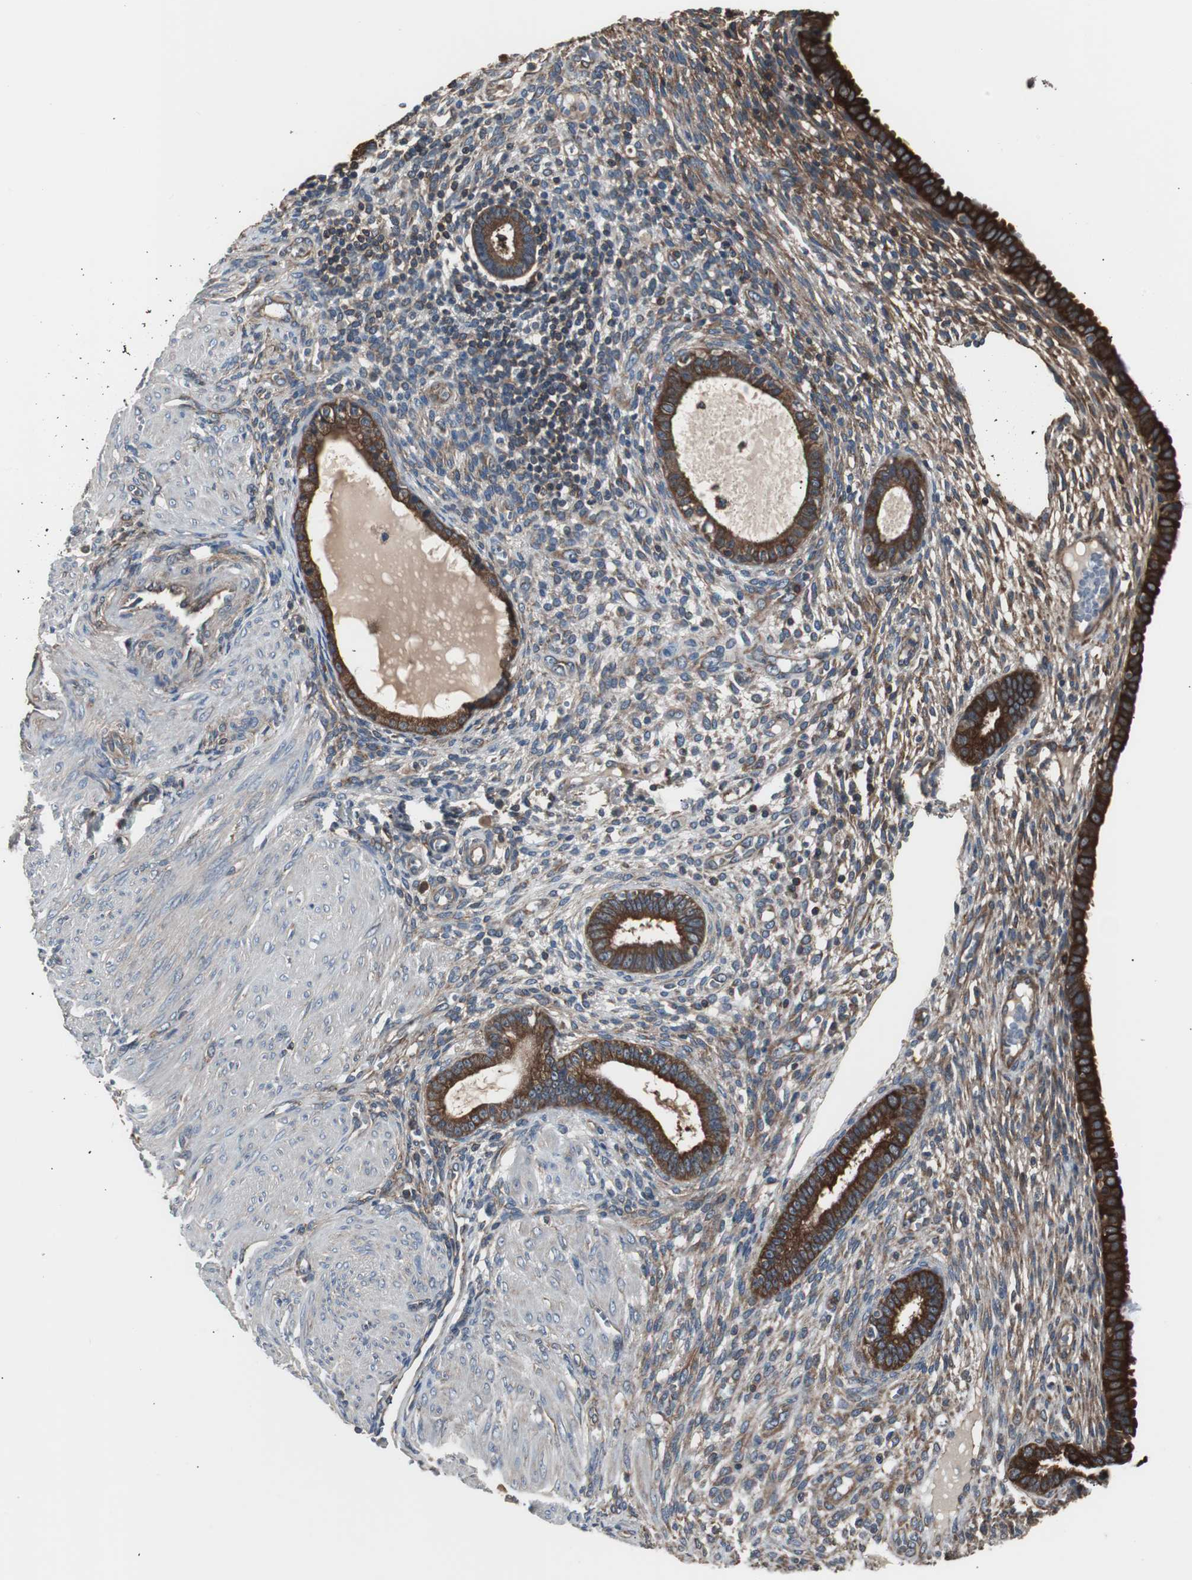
{"staining": {"intensity": "moderate", "quantity": "25%-75%", "location": "cytoplasmic/membranous"}, "tissue": "endometrium", "cell_type": "Cells in endometrial stroma", "image_type": "normal", "snomed": [{"axis": "morphology", "description": "Normal tissue, NOS"}, {"axis": "topography", "description": "Endometrium"}], "caption": "Brown immunohistochemical staining in benign human endometrium demonstrates moderate cytoplasmic/membranous expression in about 25%-75% of cells in endometrial stroma. Using DAB (3,3'-diaminobenzidine) (brown) and hematoxylin (blue) stains, captured at high magnification using brightfield microscopy.", "gene": "CAPNS1", "patient": {"sex": "female", "age": 72}}